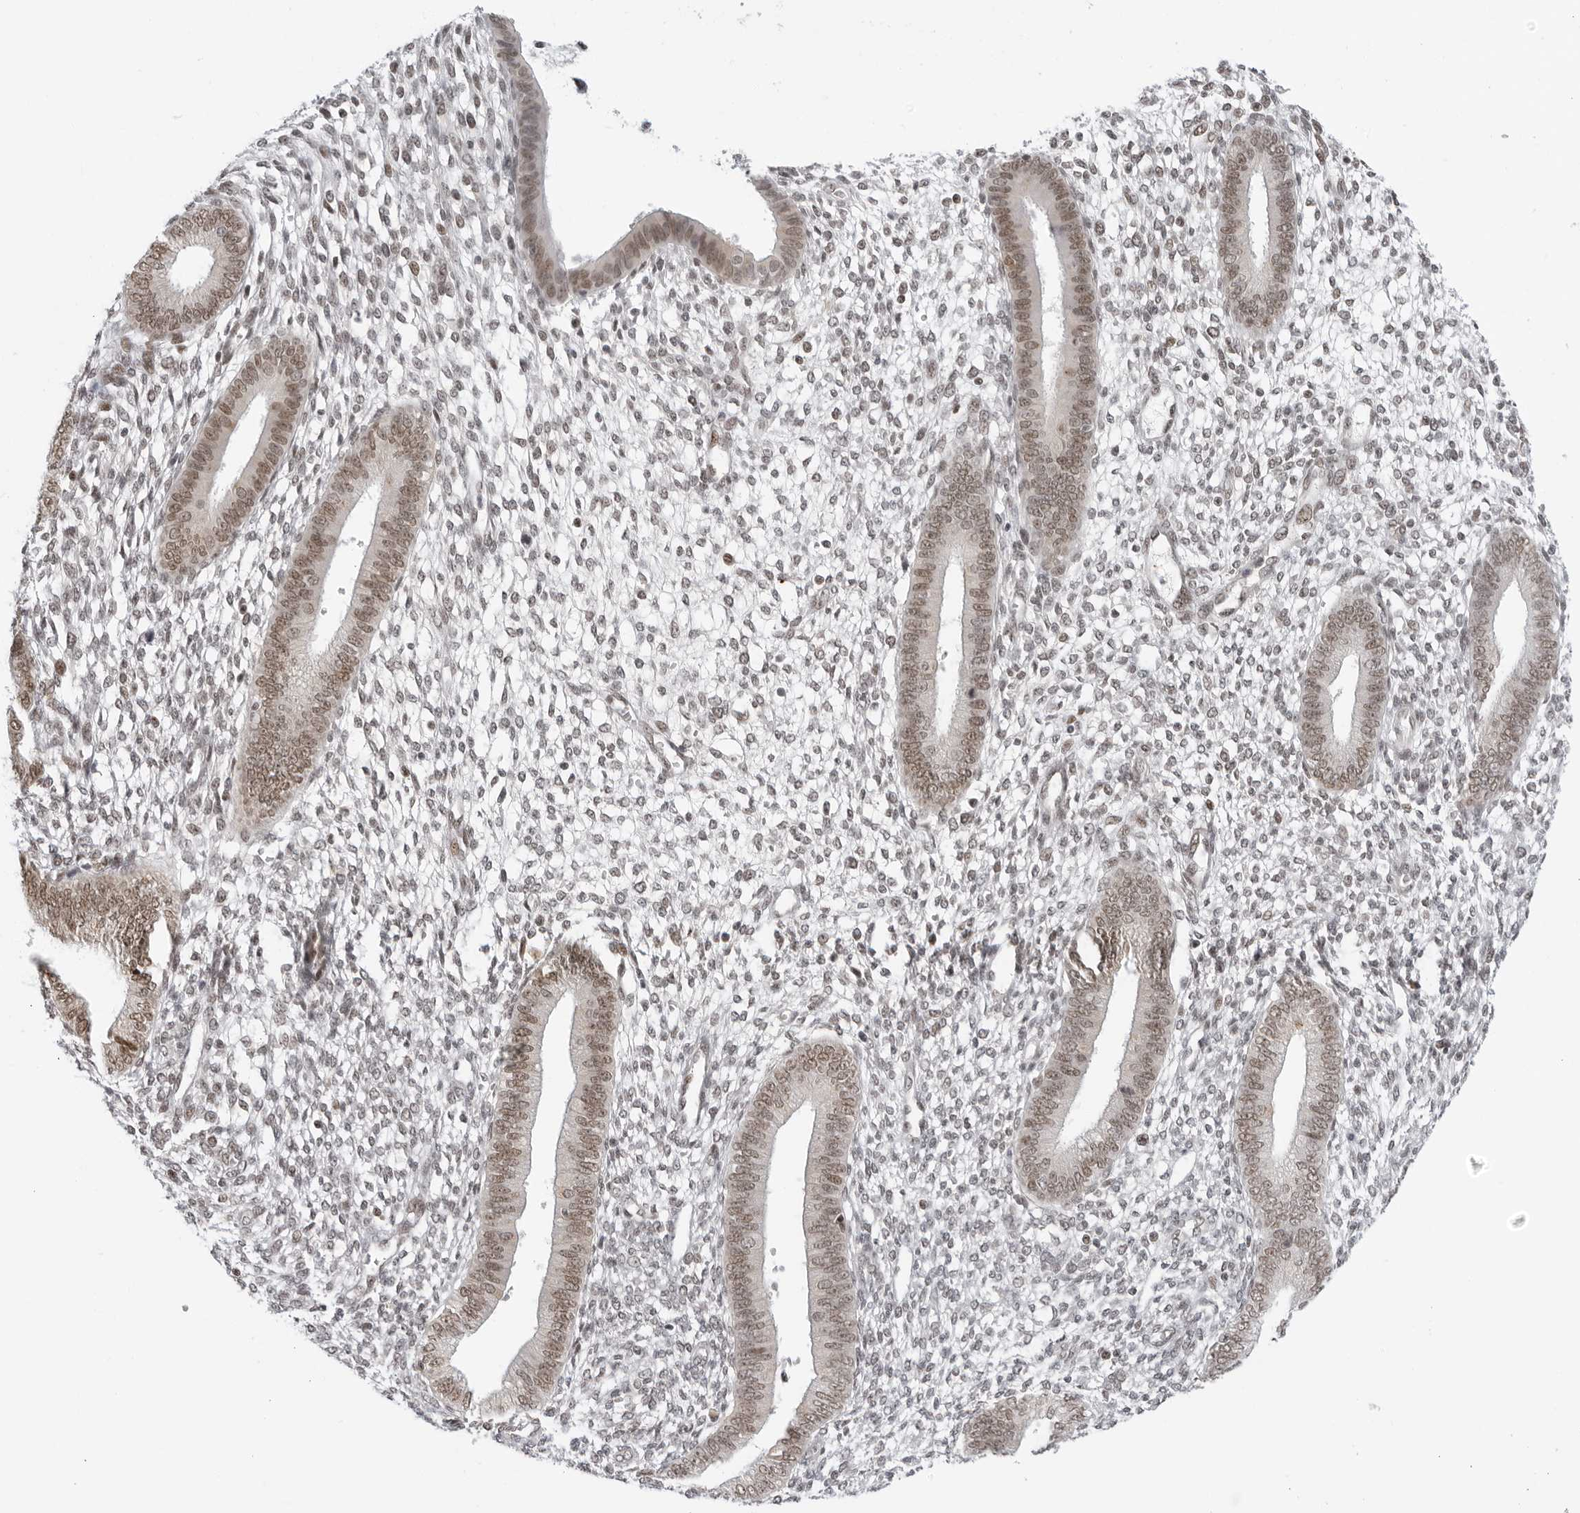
{"staining": {"intensity": "weak", "quantity": "<25%", "location": "nuclear"}, "tissue": "endometrium", "cell_type": "Cells in endometrial stroma", "image_type": "normal", "snomed": [{"axis": "morphology", "description": "Normal tissue, NOS"}, {"axis": "topography", "description": "Endometrium"}], "caption": "This is a micrograph of IHC staining of benign endometrium, which shows no expression in cells in endometrial stroma.", "gene": "MSH6", "patient": {"sex": "female", "age": 46}}